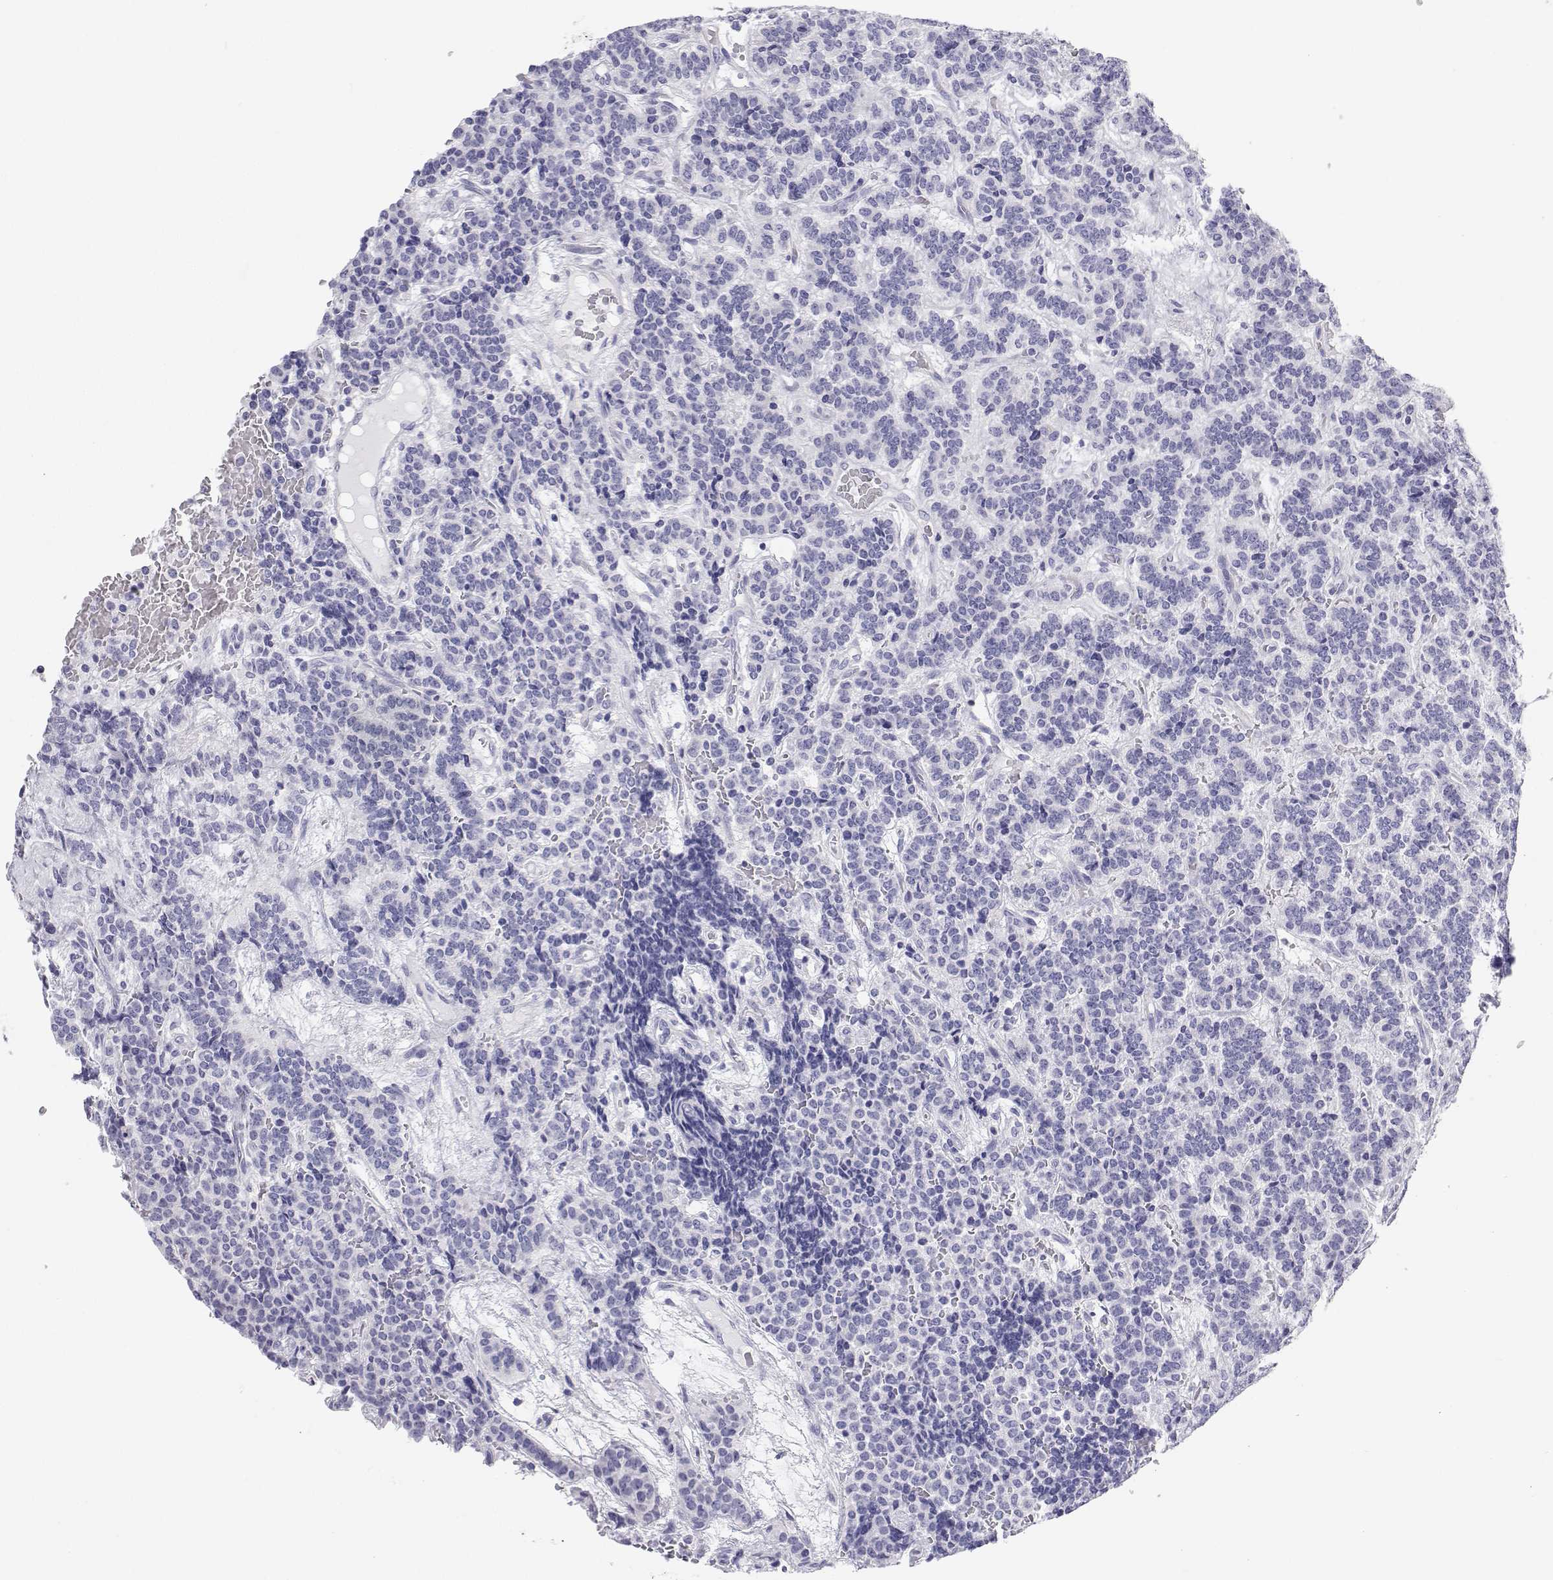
{"staining": {"intensity": "negative", "quantity": "none", "location": "none"}, "tissue": "carcinoid", "cell_type": "Tumor cells", "image_type": "cancer", "snomed": [{"axis": "morphology", "description": "Carcinoid, malignant, NOS"}, {"axis": "topography", "description": "Pancreas"}], "caption": "Micrograph shows no significant protein positivity in tumor cells of carcinoid.", "gene": "BHMT", "patient": {"sex": "male", "age": 36}}